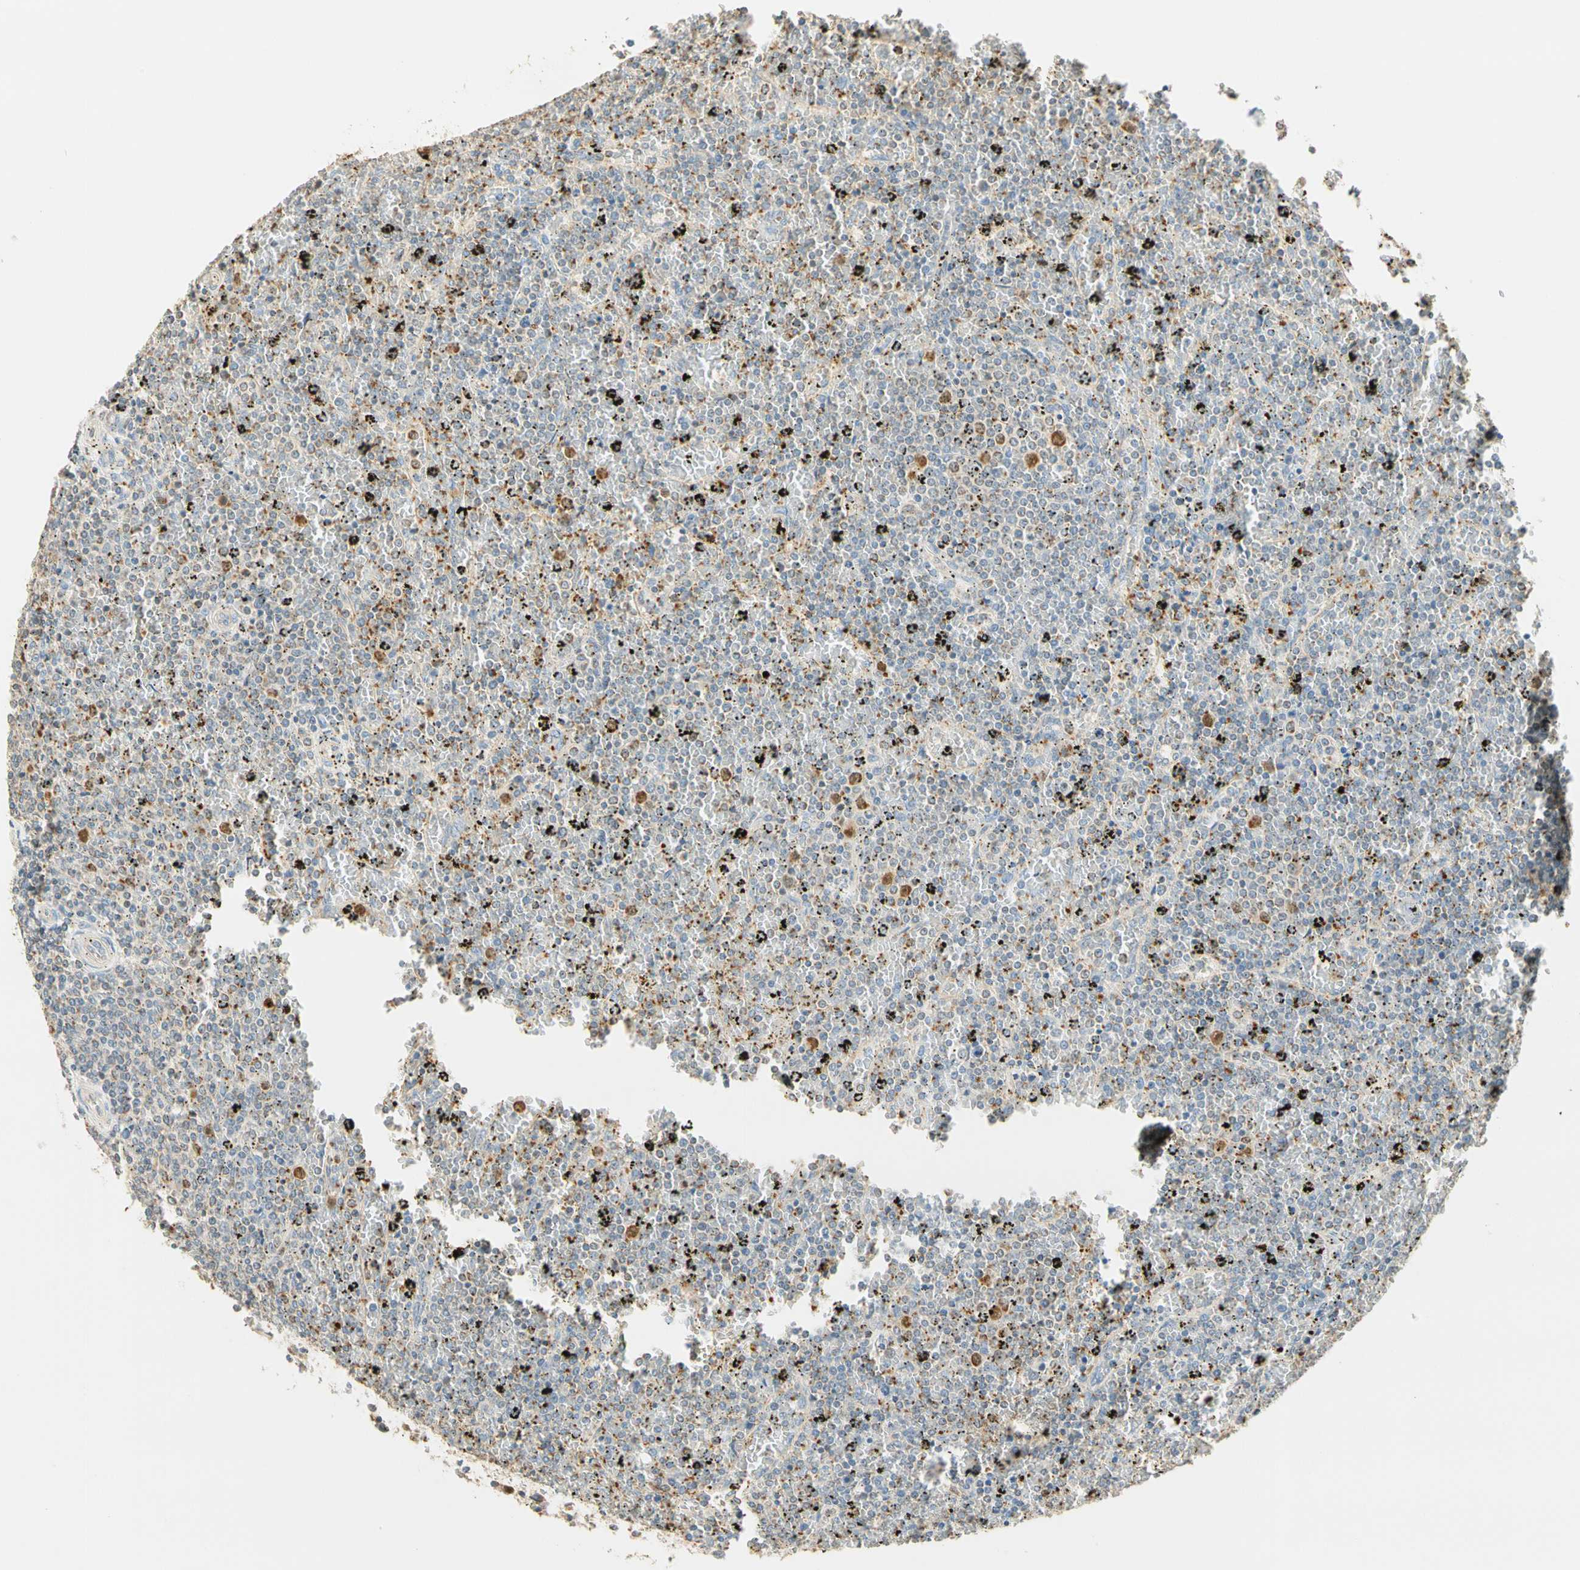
{"staining": {"intensity": "moderate", "quantity": "<25%", "location": "nuclear"}, "tissue": "lymphoma", "cell_type": "Tumor cells", "image_type": "cancer", "snomed": [{"axis": "morphology", "description": "Malignant lymphoma, non-Hodgkin's type, Low grade"}, {"axis": "topography", "description": "Spleen"}], "caption": "Human malignant lymphoma, non-Hodgkin's type (low-grade) stained for a protein (brown) demonstrates moderate nuclear positive expression in approximately <25% of tumor cells.", "gene": "RAD18", "patient": {"sex": "female", "age": 77}}